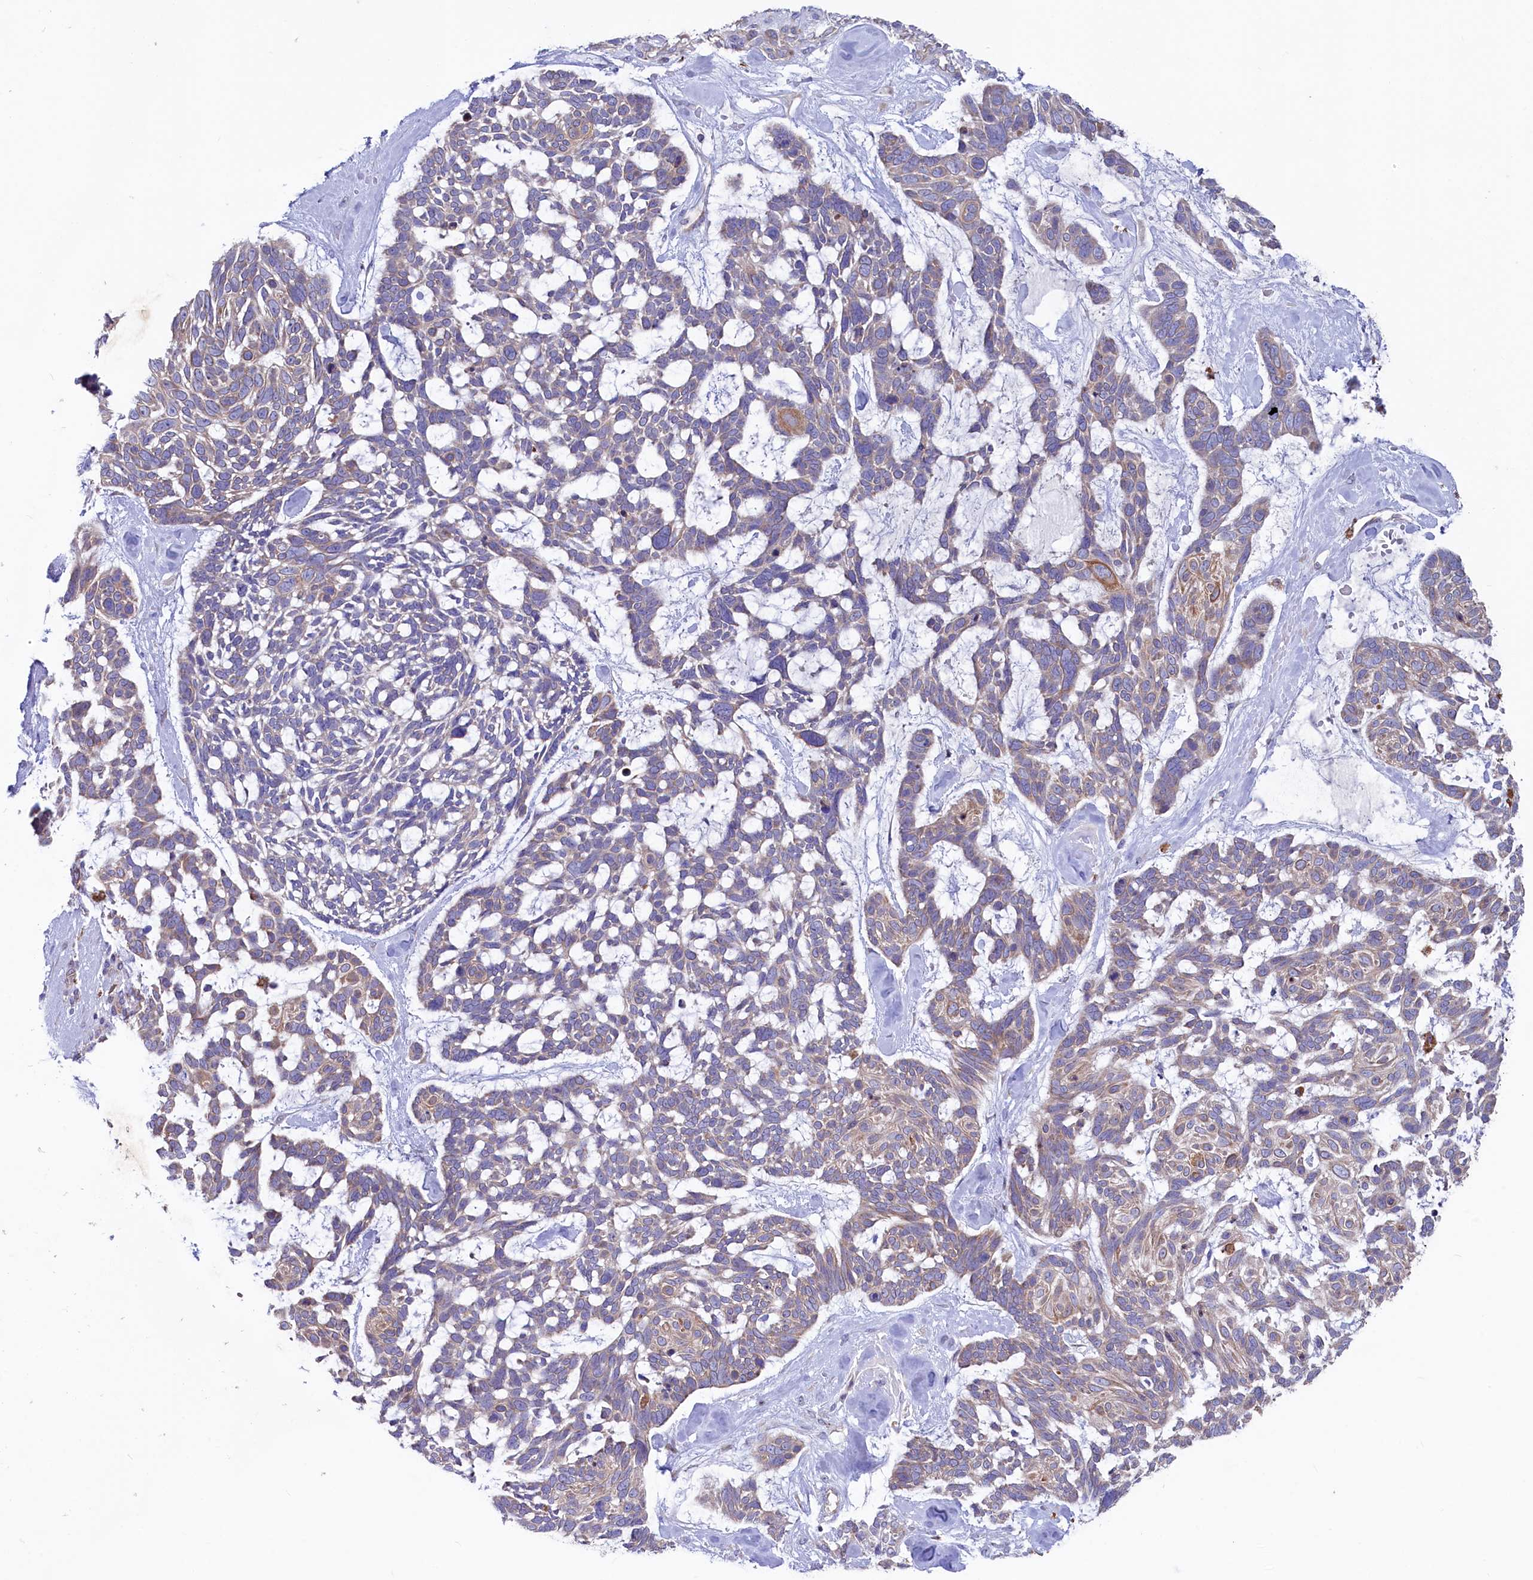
{"staining": {"intensity": "weak", "quantity": "<25%", "location": "cytoplasmic/membranous"}, "tissue": "skin cancer", "cell_type": "Tumor cells", "image_type": "cancer", "snomed": [{"axis": "morphology", "description": "Basal cell carcinoma"}, {"axis": "topography", "description": "Skin"}], "caption": "DAB immunohistochemical staining of skin basal cell carcinoma shows no significant positivity in tumor cells.", "gene": "CHID1", "patient": {"sex": "male", "age": 88}}